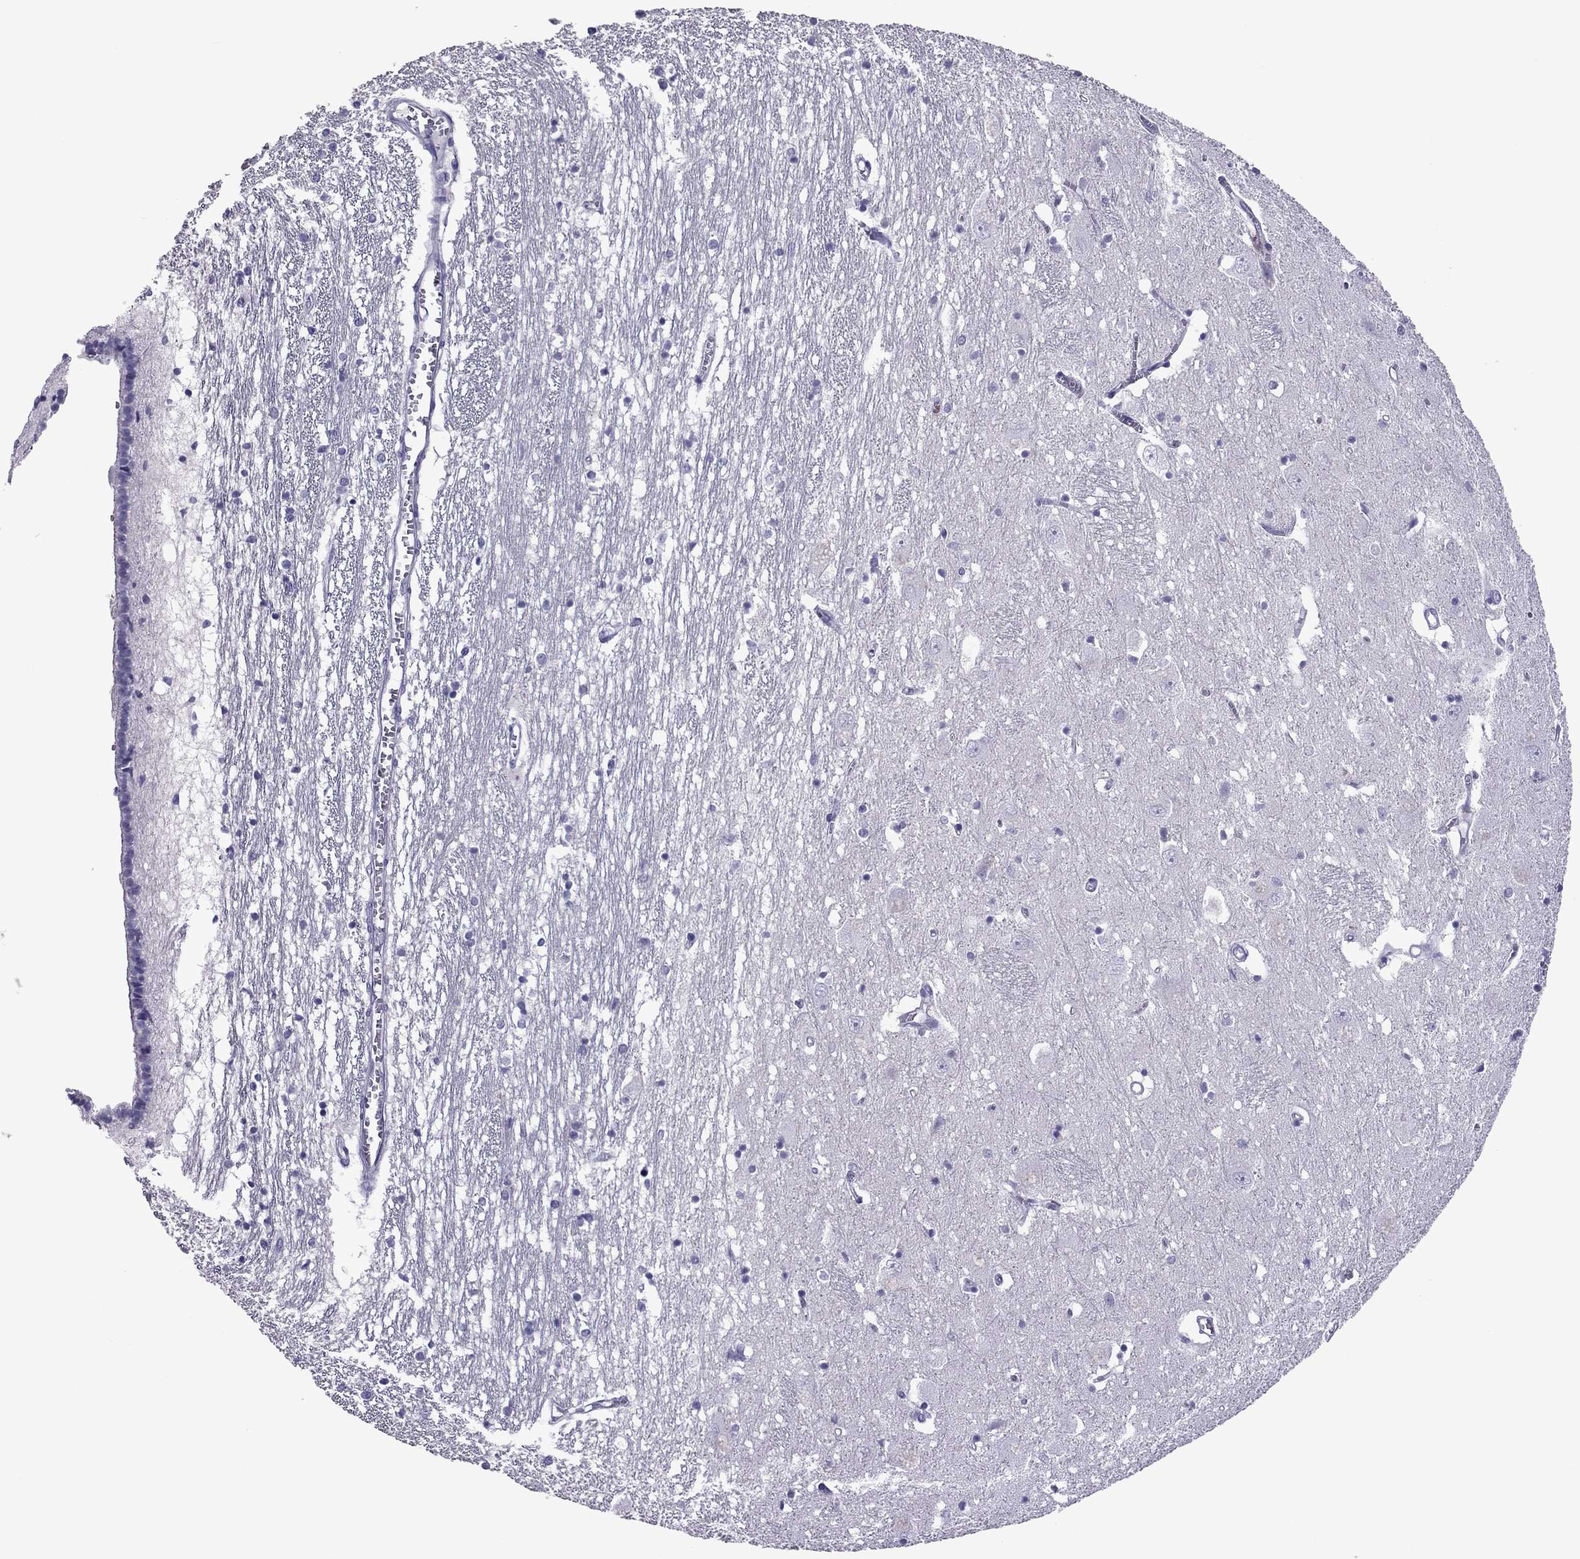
{"staining": {"intensity": "negative", "quantity": "none", "location": "none"}, "tissue": "caudate", "cell_type": "Glial cells", "image_type": "normal", "snomed": [{"axis": "morphology", "description": "Normal tissue, NOS"}, {"axis": "topography", "description": "Lateral ventricle wall"}], "caption": "Human caudate stained for a protein using IHC shows no staining in glial cells.", "gene": "CCL27", "patient": {"sex": "female", "age": 71}}